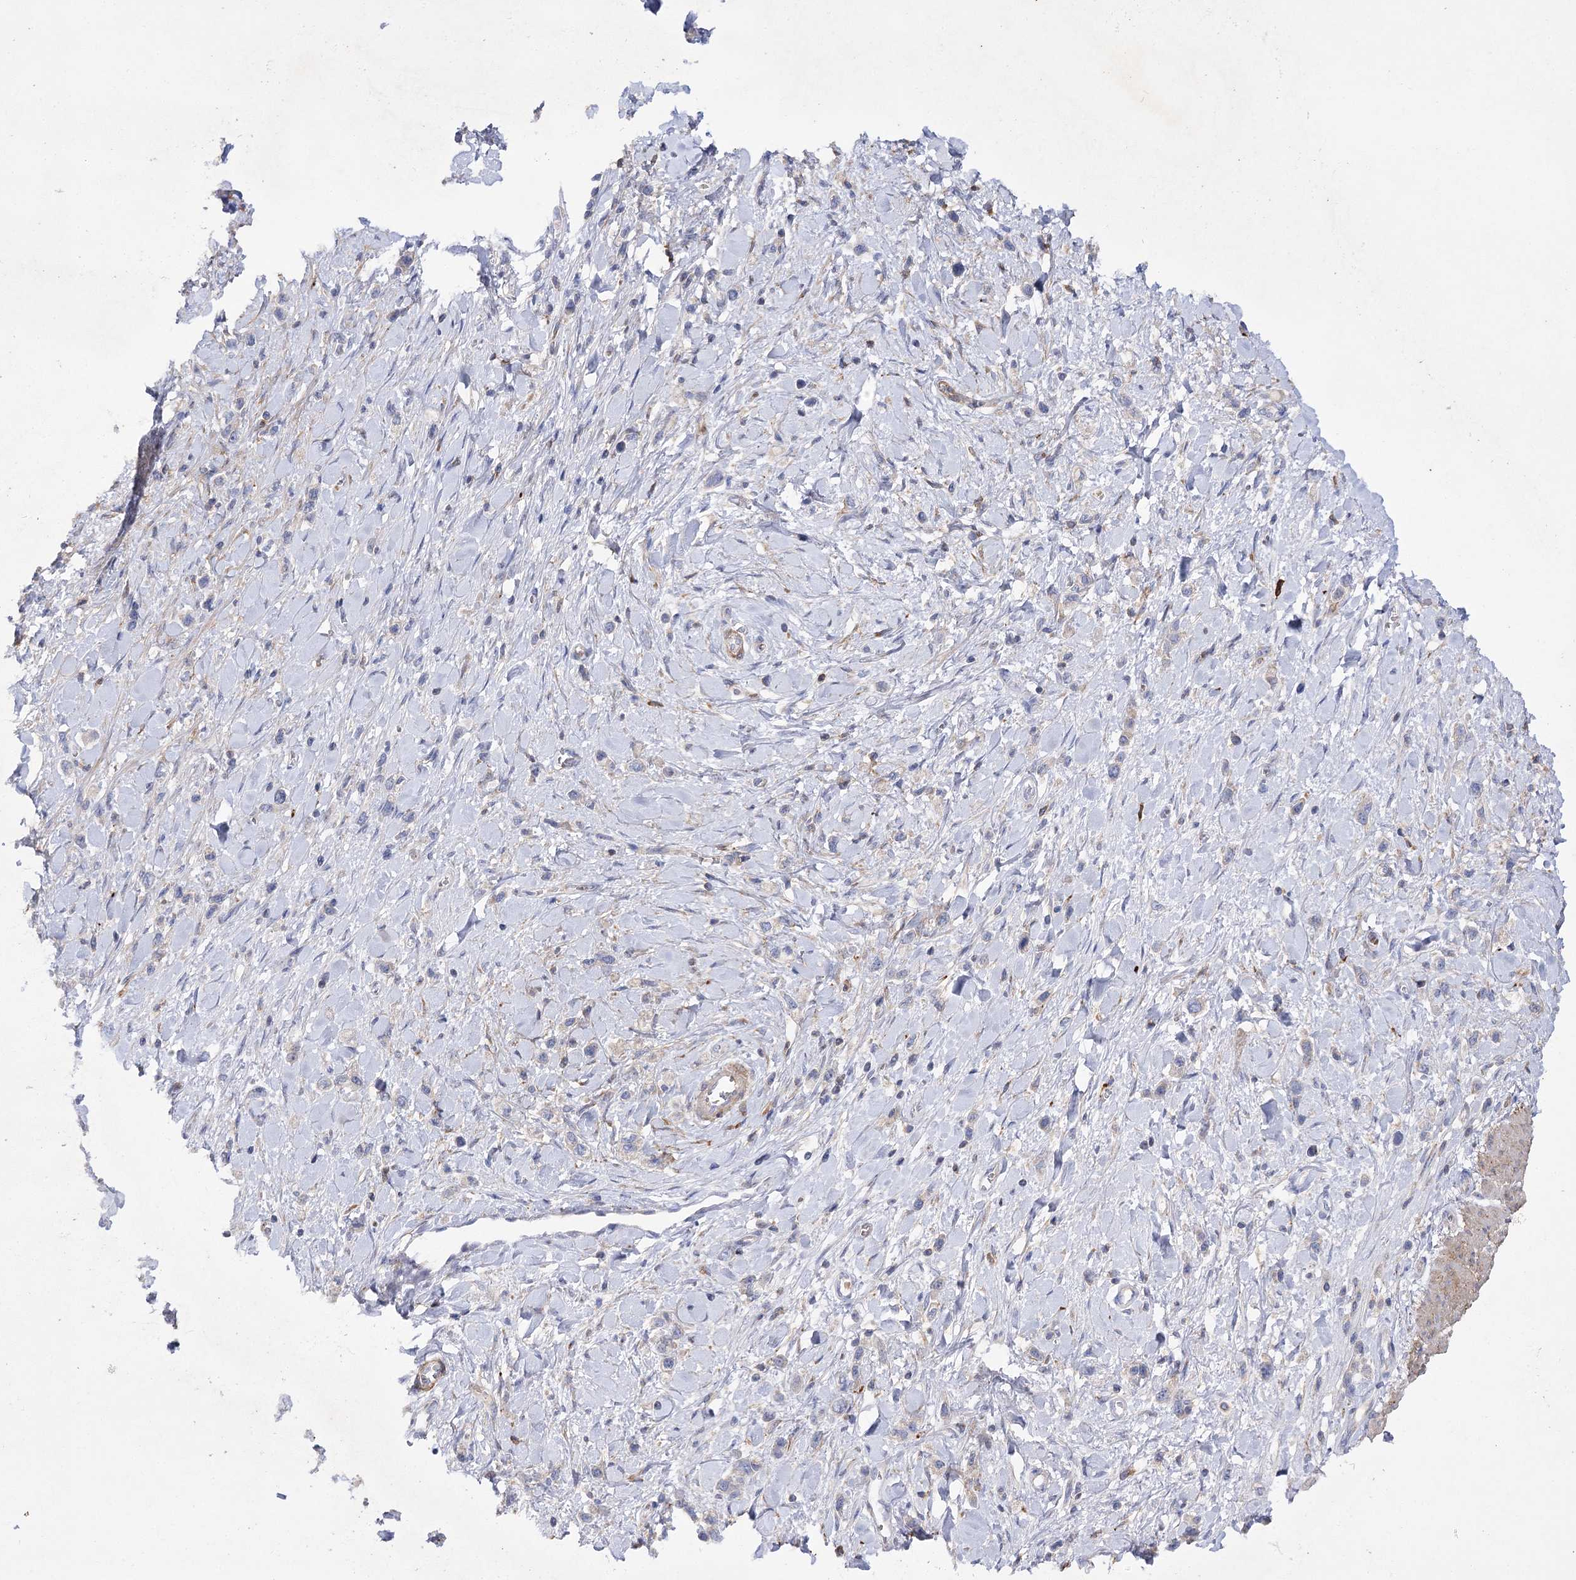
{"staining": {"intensity": "negative", "quantity": "none", "location": "none"}, "tissue": "stomach cancer", "cell_type": "Tumor cells", "image_type": "cancer", "snomed": [{"axis": "morphology", "description": "Normal tissue, NOS"}, {"axis": "morphology", "description": "Adenocarcinoma, NOS"}, {"axis": "topography", "description": "Stomach, upper"}, {"axis": "topography", "description": "Stomach"}], "caption": "An immunohistochemistry (IHC) photomicrograph of stomach cancer is shown. There is no staining in tumor cells of stomach cancer.", "gene": "COX15", "patient": {"sex": "female", "age": 65}}